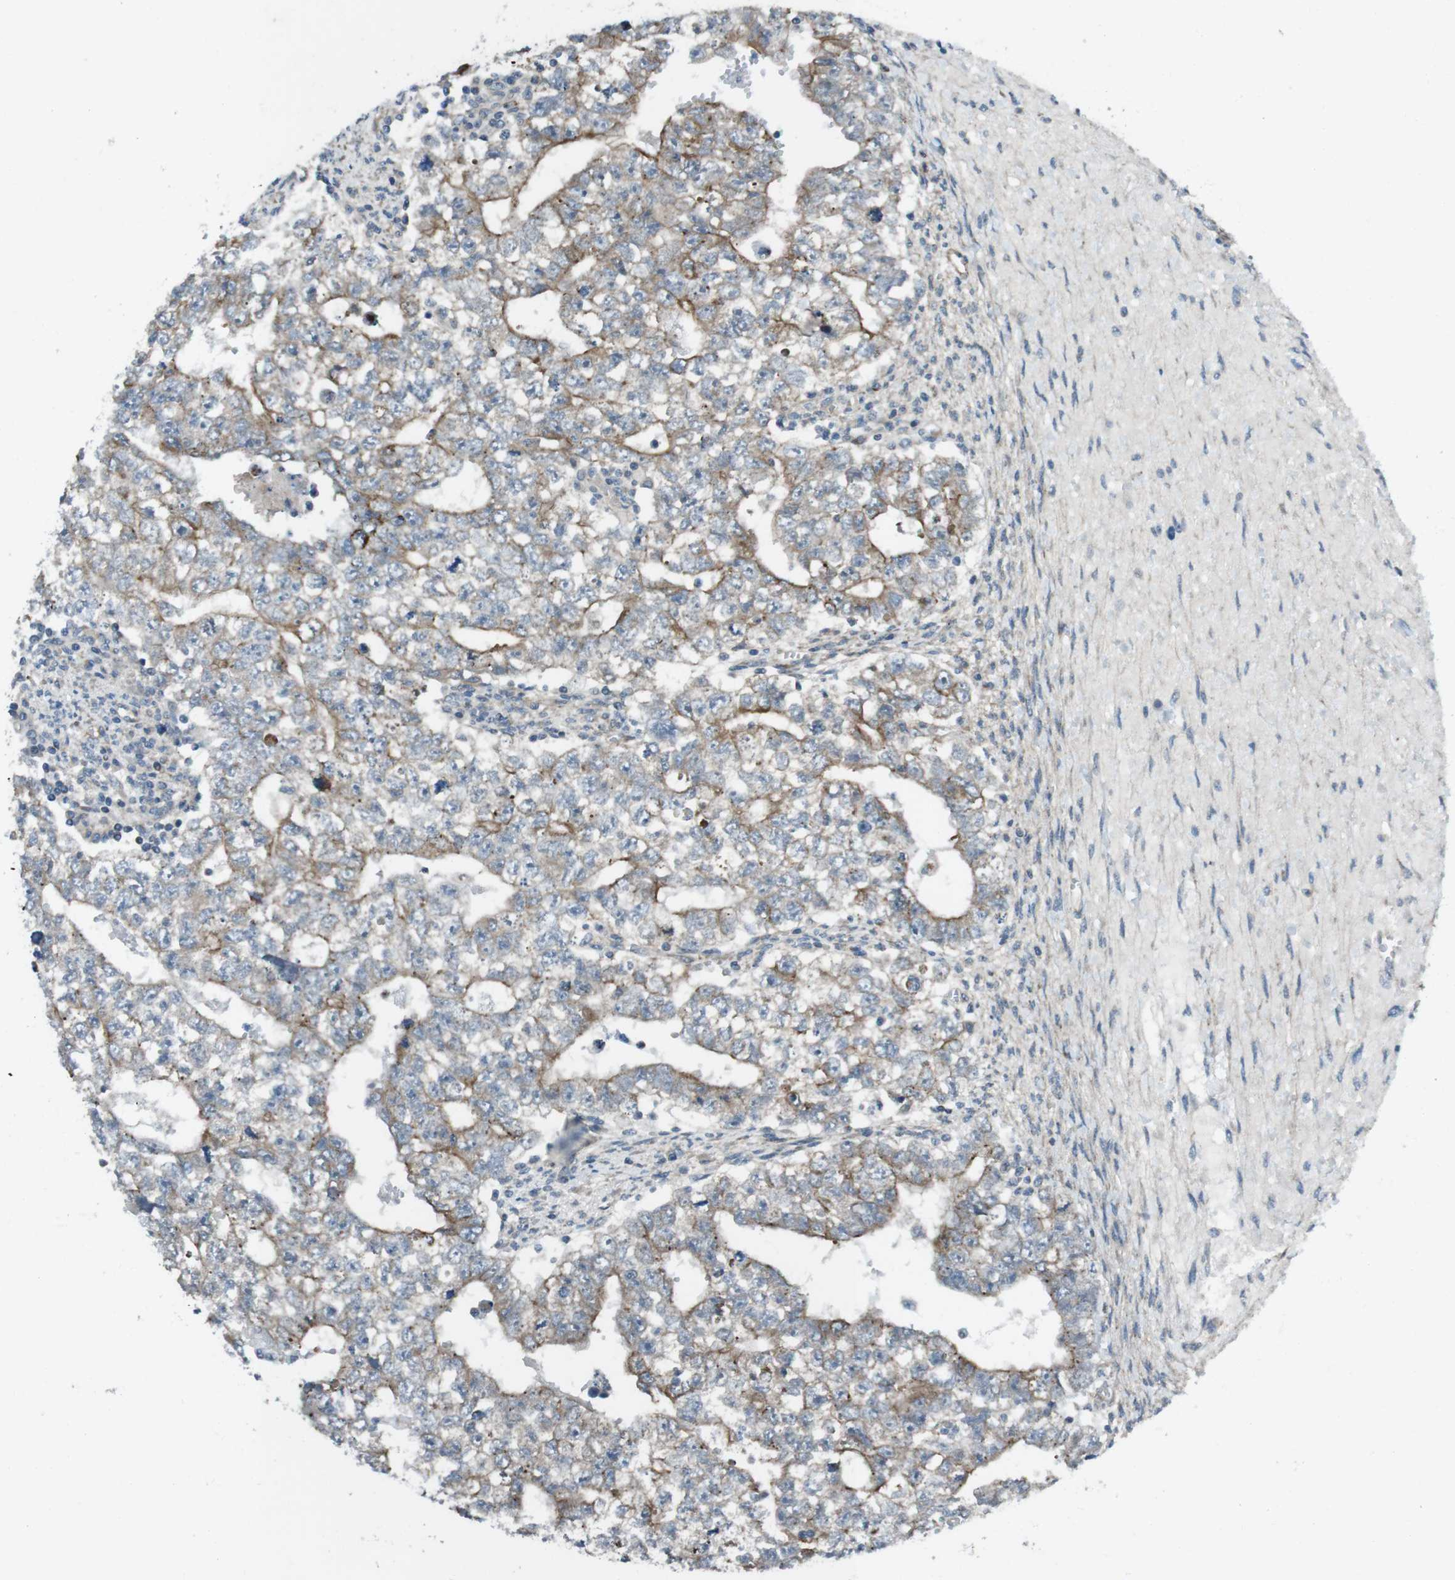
{"staining": {"intensity": "moderate", "quantity": ">75%", "location": "cytoplasmic/membranous"}, "tissue": "testis cancer", "cell_type": "Tumor cells", "image_type": "cancer", "snomed": [{"axis": "morphology", "description": "Seminoma, NOS"}, {"axis": "morphology", "description": "Carcinoma, Embryonal, NOS"}, {"axis": "topography", "description": "Testis"}], "caption": "Testis cancer stained with a brown dye displays moderate cytoplasmic/membranous positive expression in about >75% of tumor cells.", "gene": "FAM174B", "patient": {"sex": "male", "age": 38}}